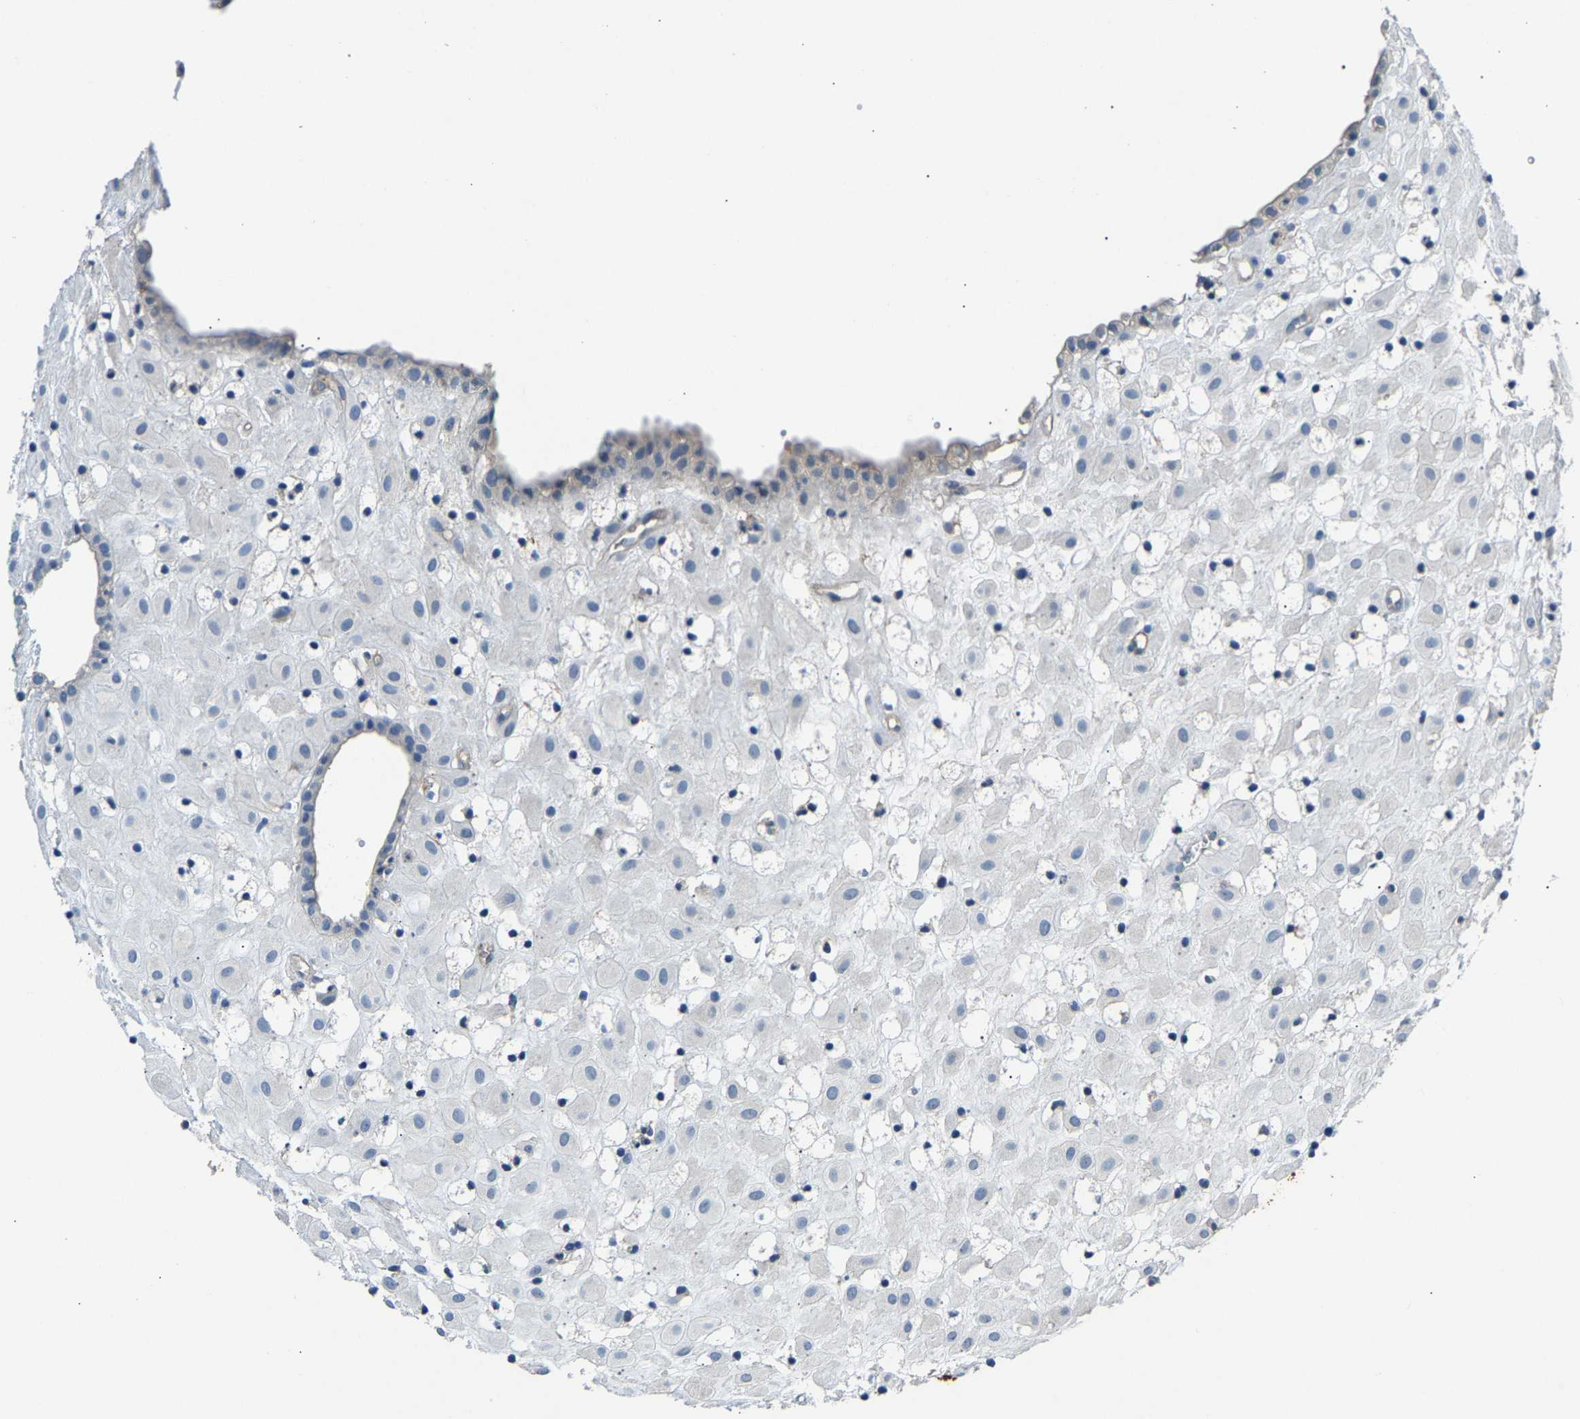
{"staining": {"intensity": "negative", "quantity": "none", "location": "none"}, "tissue": "placenta", "cell_type": "Decidual cells", "image_type": "normal", "snomed": [{"axis": "morphology", "description": "Normal tissue, NOS"}, {"axis": "topography", "description": "Placenta"}], "caption": "Histopathology image shows no protein positivity in decidual cells of unremarkable placenta. (DAB (3,3'-diaminobenzidine) immunohistochemistry visualized using brightfield microscopy, high magnification).", "gene": "DNAAF5", "patient": {"sex": "female", "age": 18}}